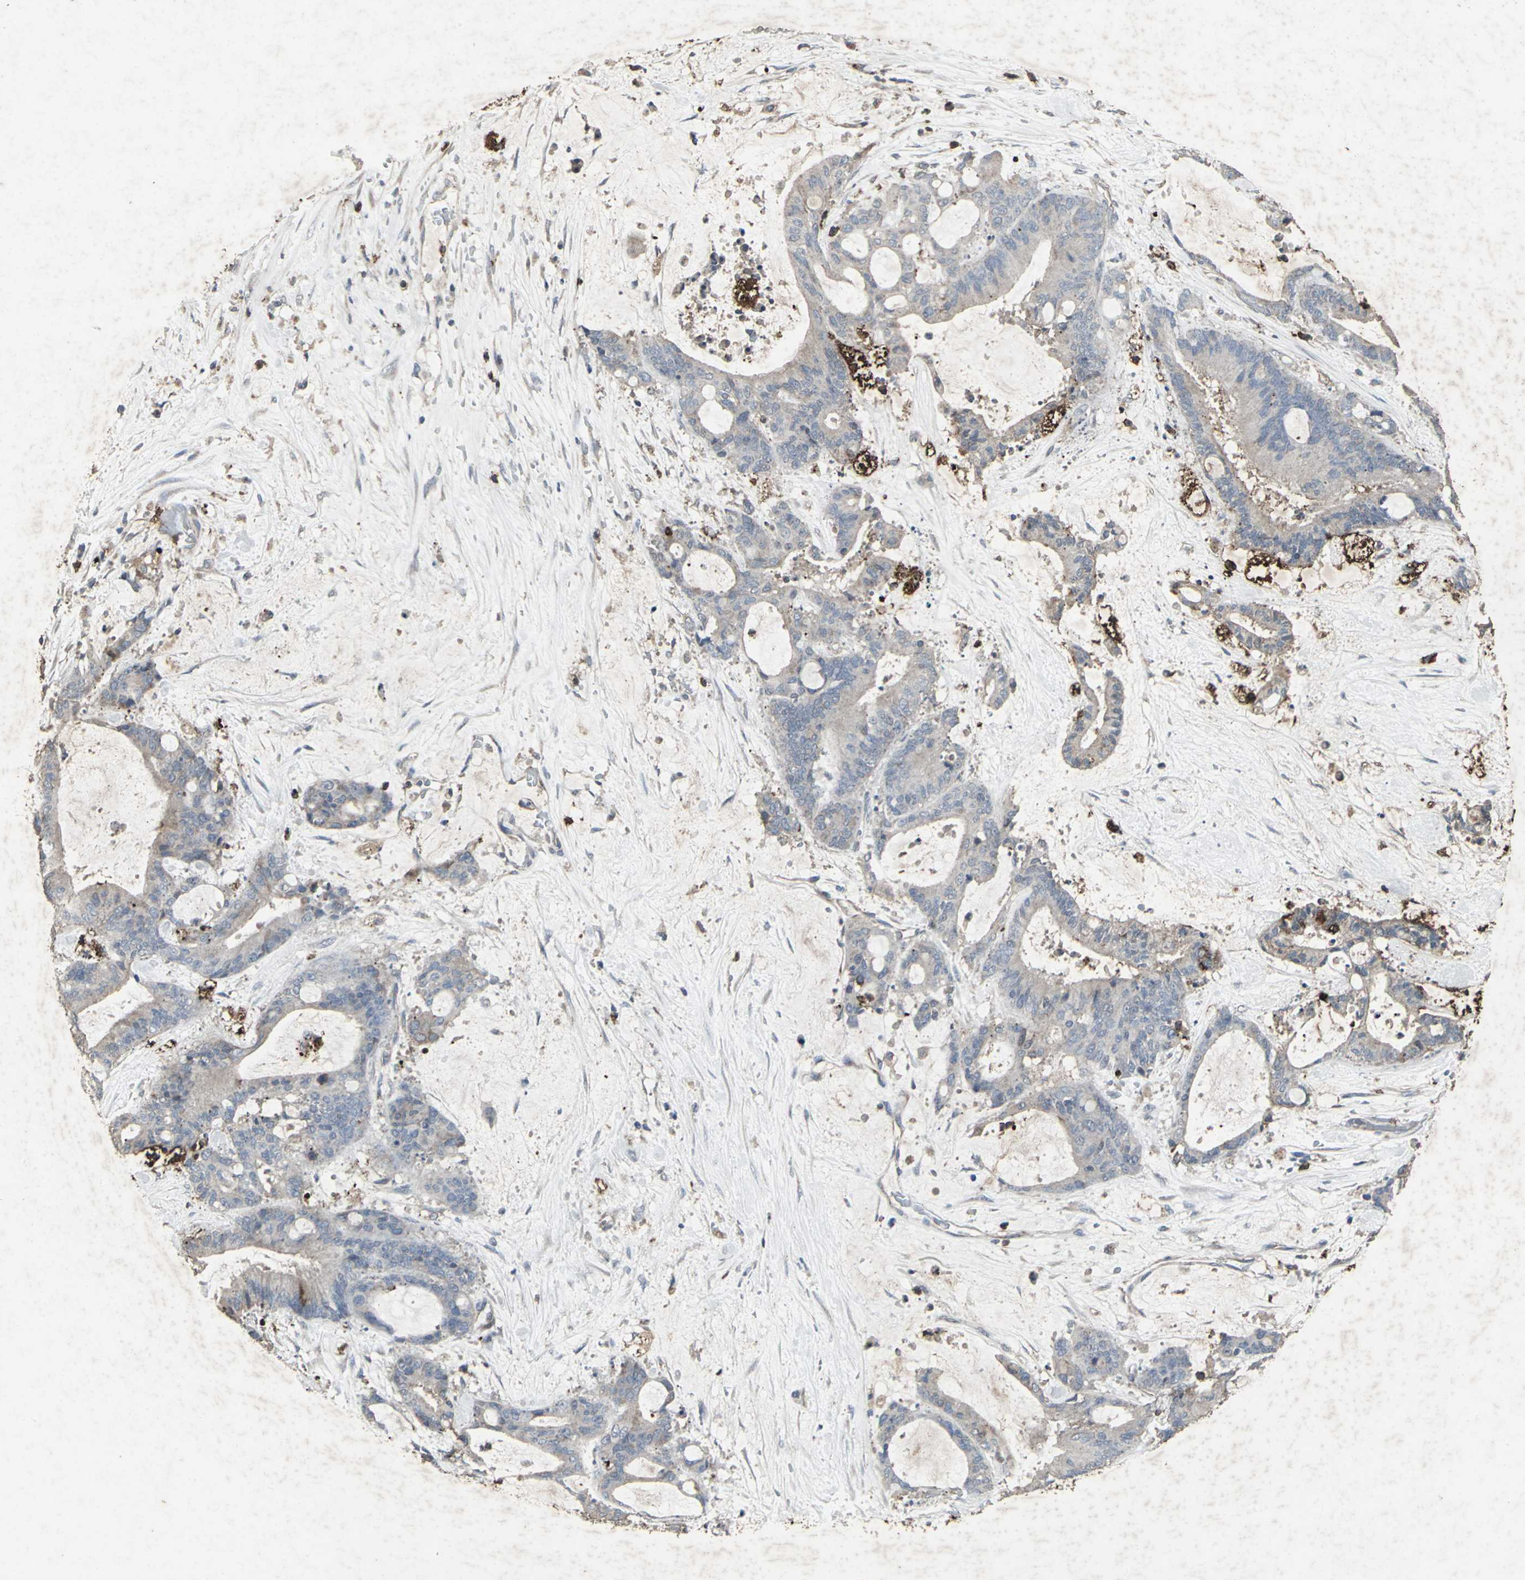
{"staining": {"intensity": "weak", "quantity": ">75%", "location": "cytoplasmic/membranous"}, "tissue": "liver cancer", "cell_type": "Tumor cells", "image_type": "cancer", "snomed": [{"axis": "morphology", "description": "Cholangiocarcinoma"}, {"axis": "topography", "description": "Liver"}], "caption": "DAB immunohistochemical staining of liver cancer displays weak cytoplasmic/membranous protein staining in about >75% of tumor cells.", "gene": "CCR9", "patient": {"sex": "female", "age": 73}}